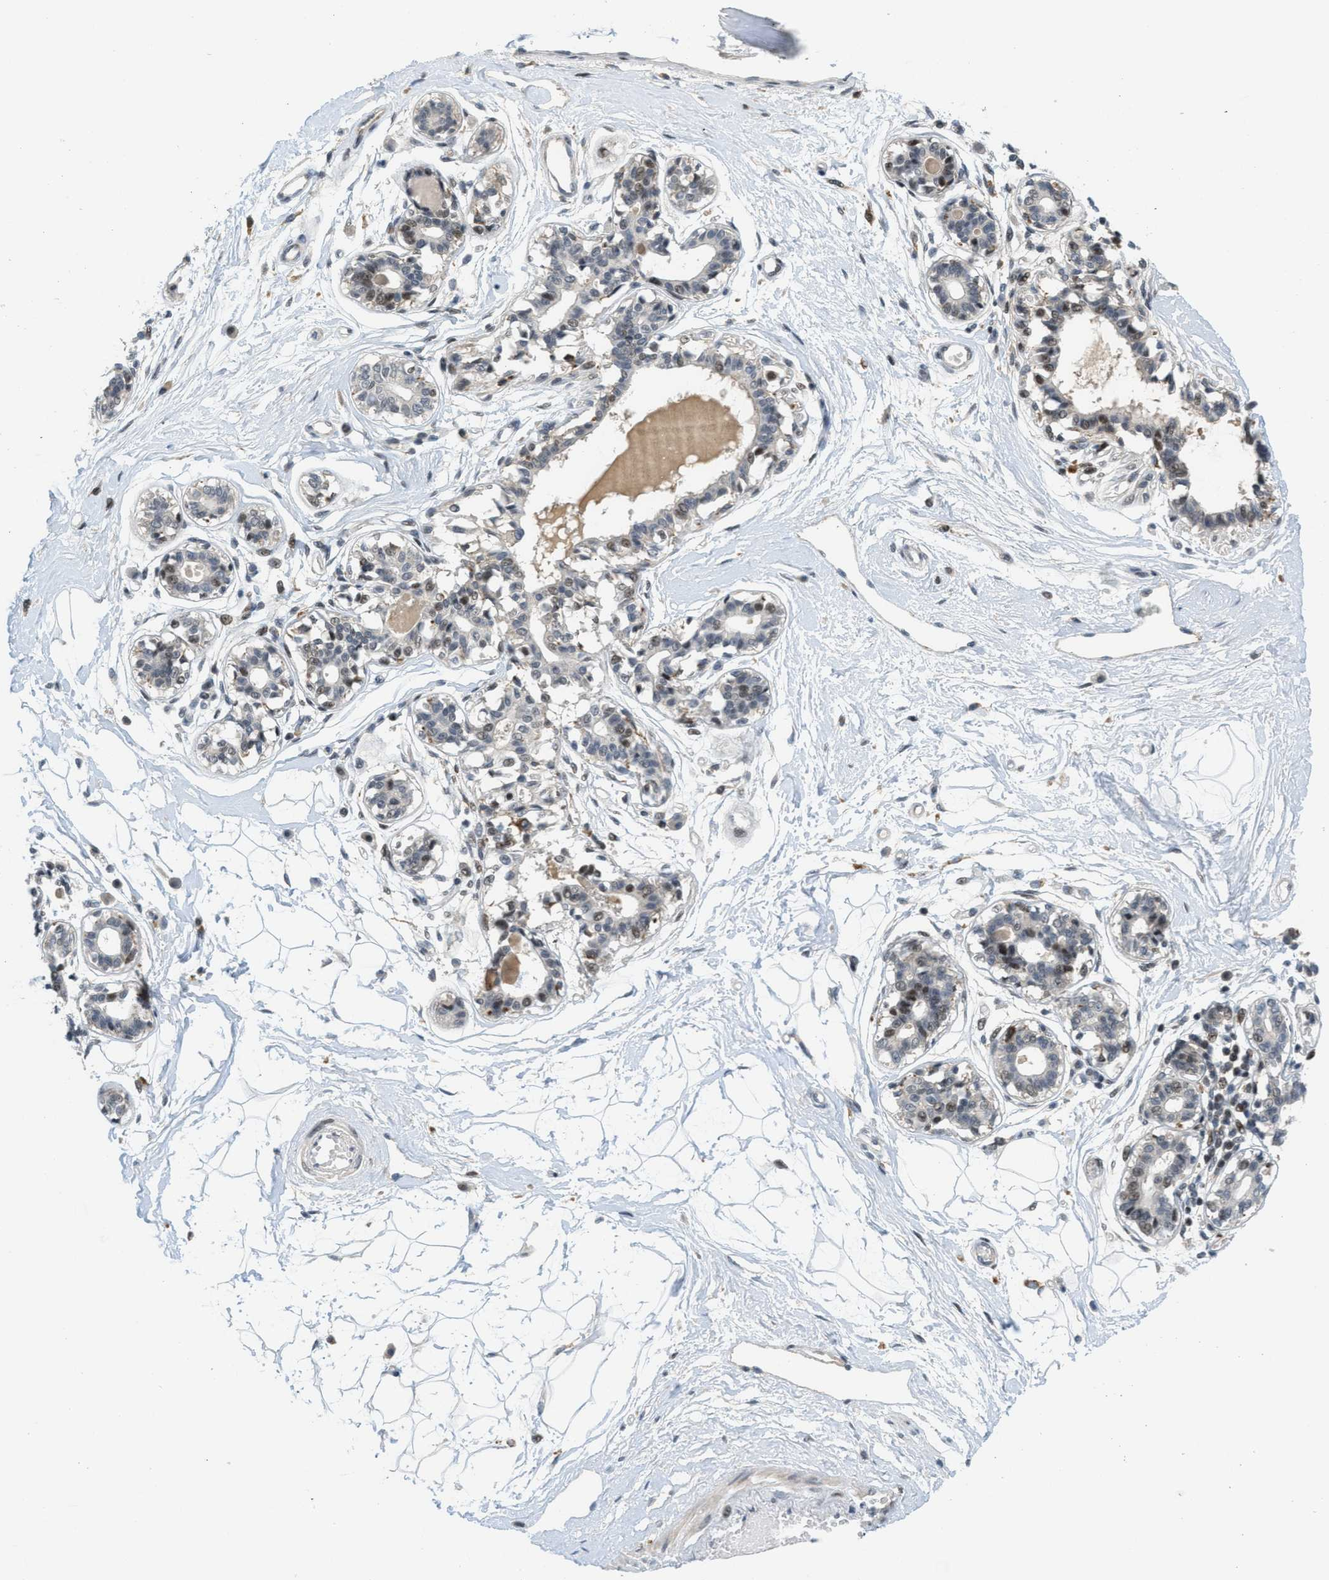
{"staining": {"intensity": "negative", "quantity": "none", "location": "none"}, "tissue": "breast", "cell_type": "Adipocytes", "image_type": "normal", "snomed": [{"axis": "morphology", "description": "Normal tissue, NOS"}, {"axis": "topography", "description": "Breast"}], "caption": "A photomicrograph of breast stained for a protein reveals no brown staining in adipocytes. (DAB (3,3'-diaminobenzidine) immunohistochemistry with hematoxylin counter stain).", "gene": "ING1", "patient": {"sex": "female", "age": 45}}